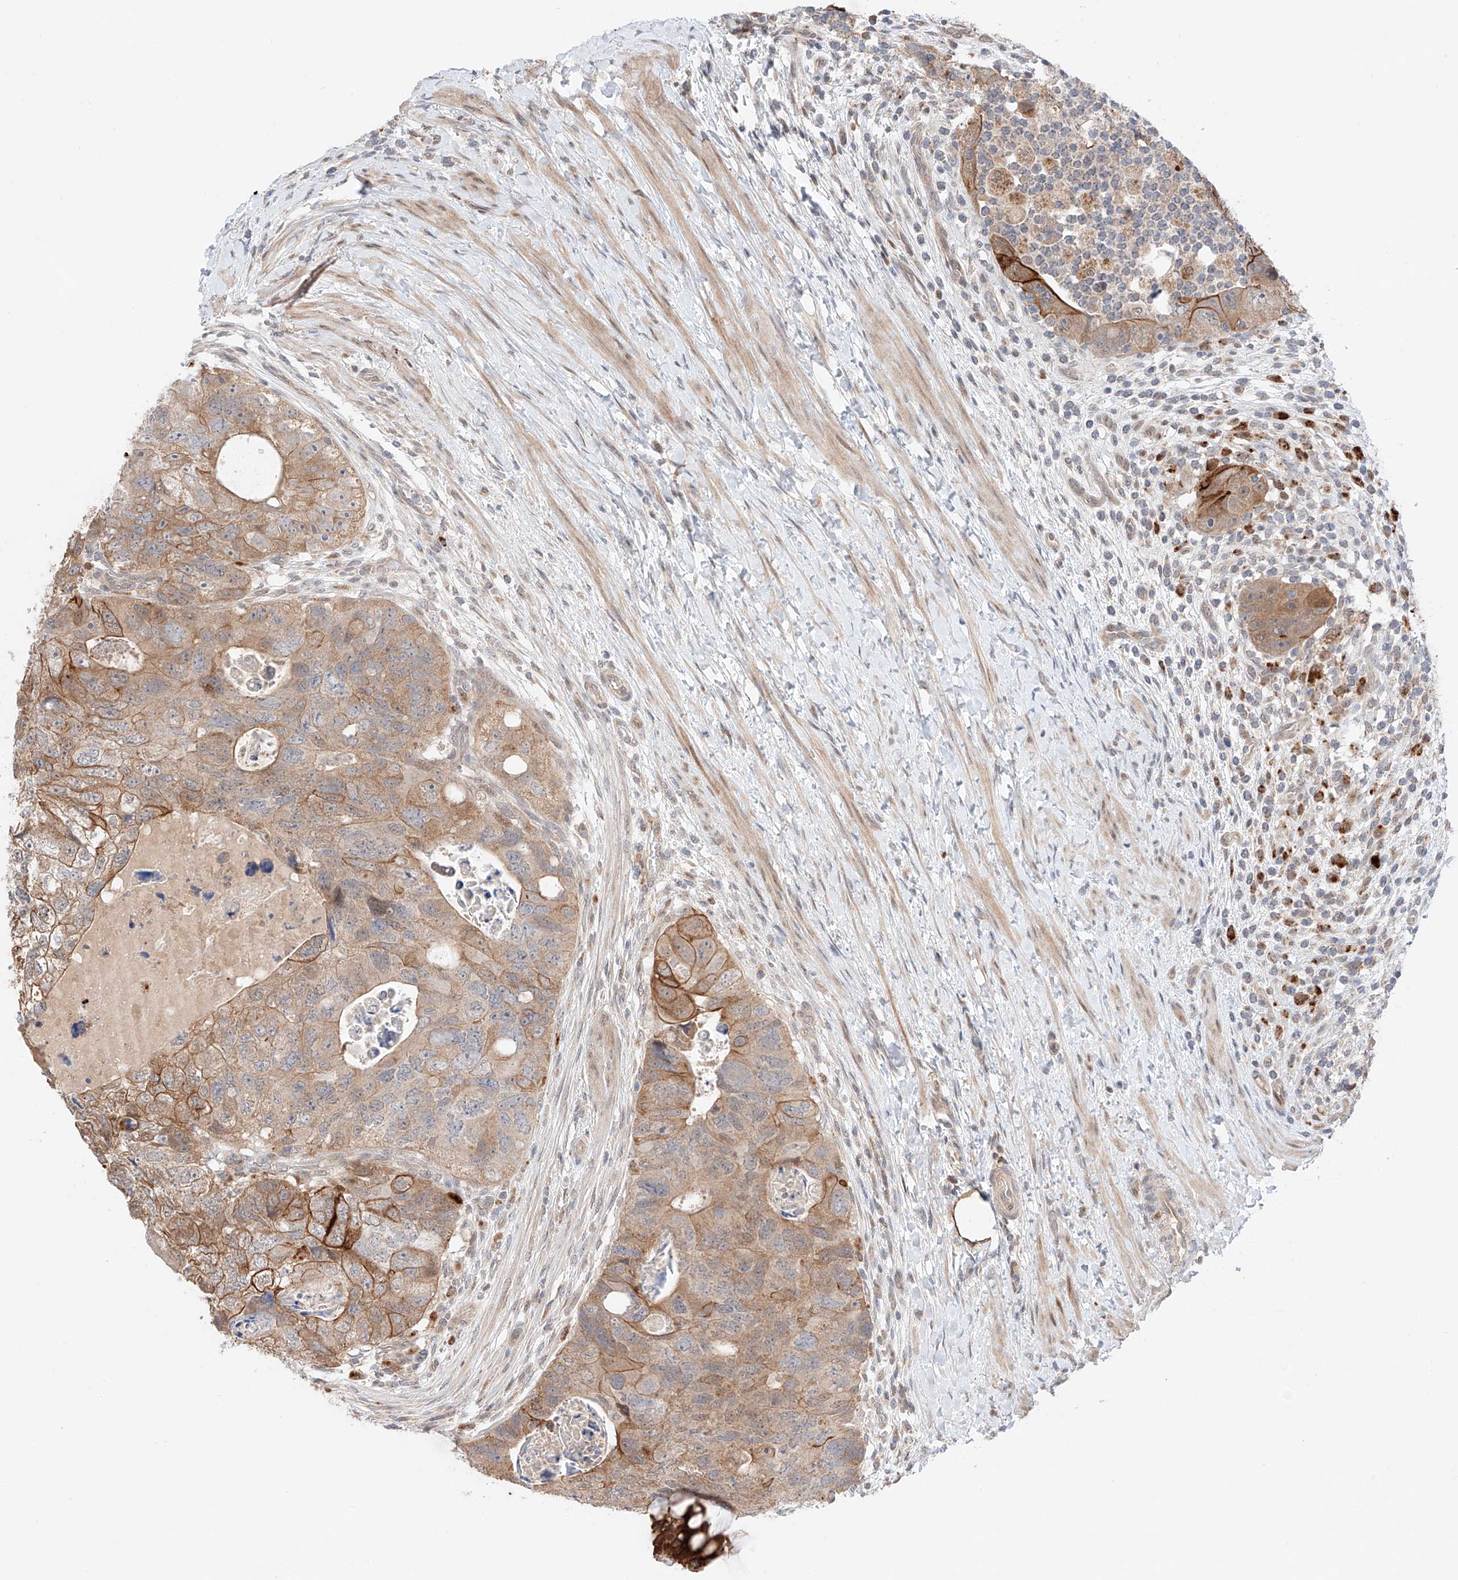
{"staining": {"intensity": "moderate", "quantity": ">75%", "location": "cytoplasmic/membranous"}, "tissue": "colorectal cancer", "cell_type": "Tumor cells", "image_type": "cancer", "snomed": [{"axis": "morphology", "description": "Adenocarcinoma, NOS"}, {"axis": "topography", "description": "Rectum"}], "caption": "This is a micrograph of immunohistochemistry (IHC) staining of colorectal cancer, which shows moderate positivity in the cytoplasmic/membranous of tumor cells.", "gene": "GCNT1", "patient": {"sex": "male", "age": 59}}